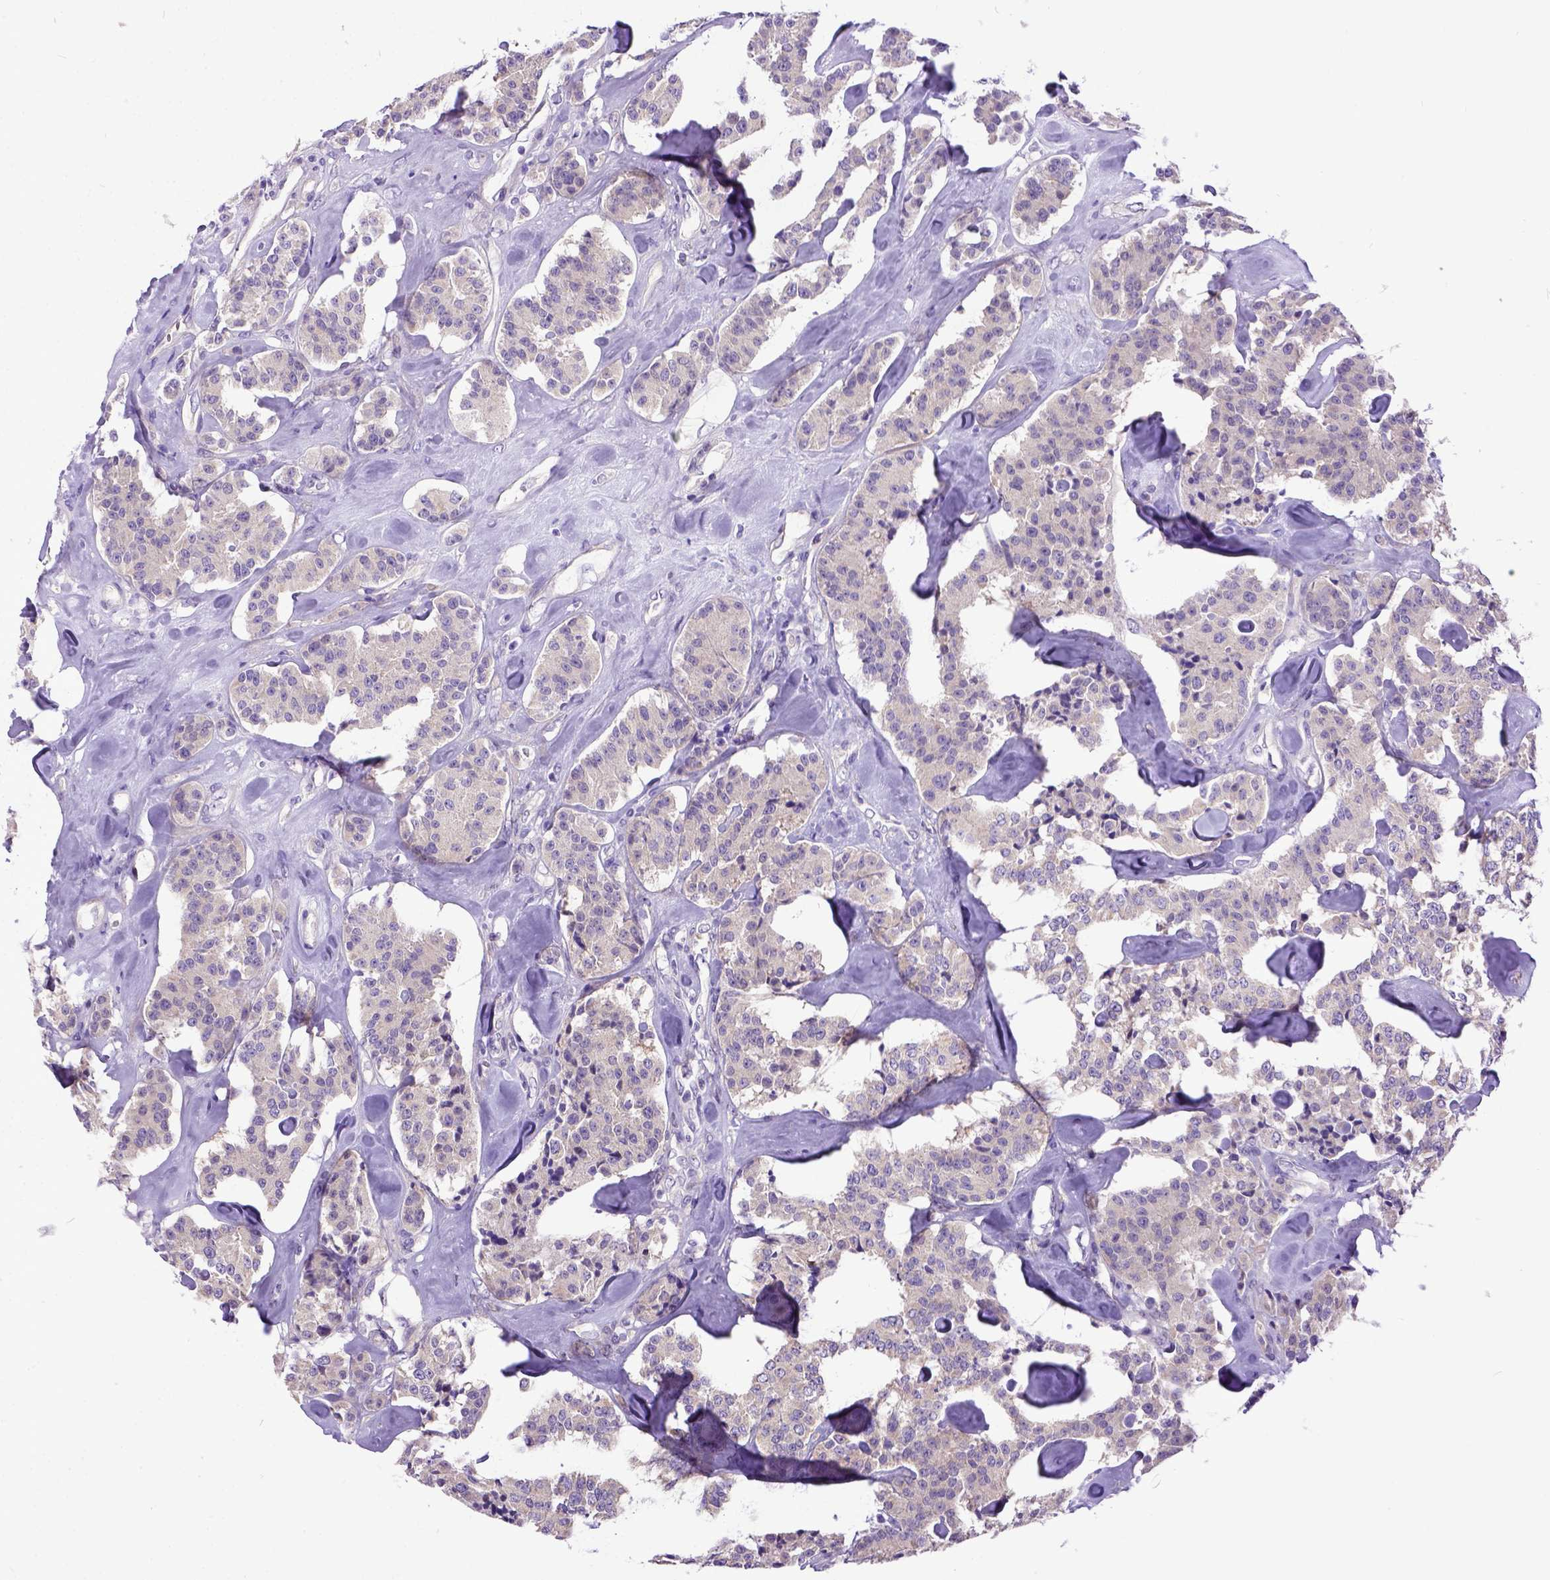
{"staining": {"intensity": "weak", "quantity": ">75%", "location": "cytoplasmic/membranous"}, "tissue": "carcinoid", "cell_type": "Tumor cells", "image_type": "cancer", "snomed": [{"axis": "morphology", "description": "Carcinoid, malignant, NOS"}, {"axis": "topography", "description": "Pancreas"}], "caption": "Protein staining shows weak cytoplasmic/membranous positivity in approximately >75% of tumor cells in carcinoid (malignant). Immunohistochemistry stains the protein of interest in brown and the nuclei are stained blue.", "gene": "NEK5", "patient": {"sex": "male", "age": 41}}